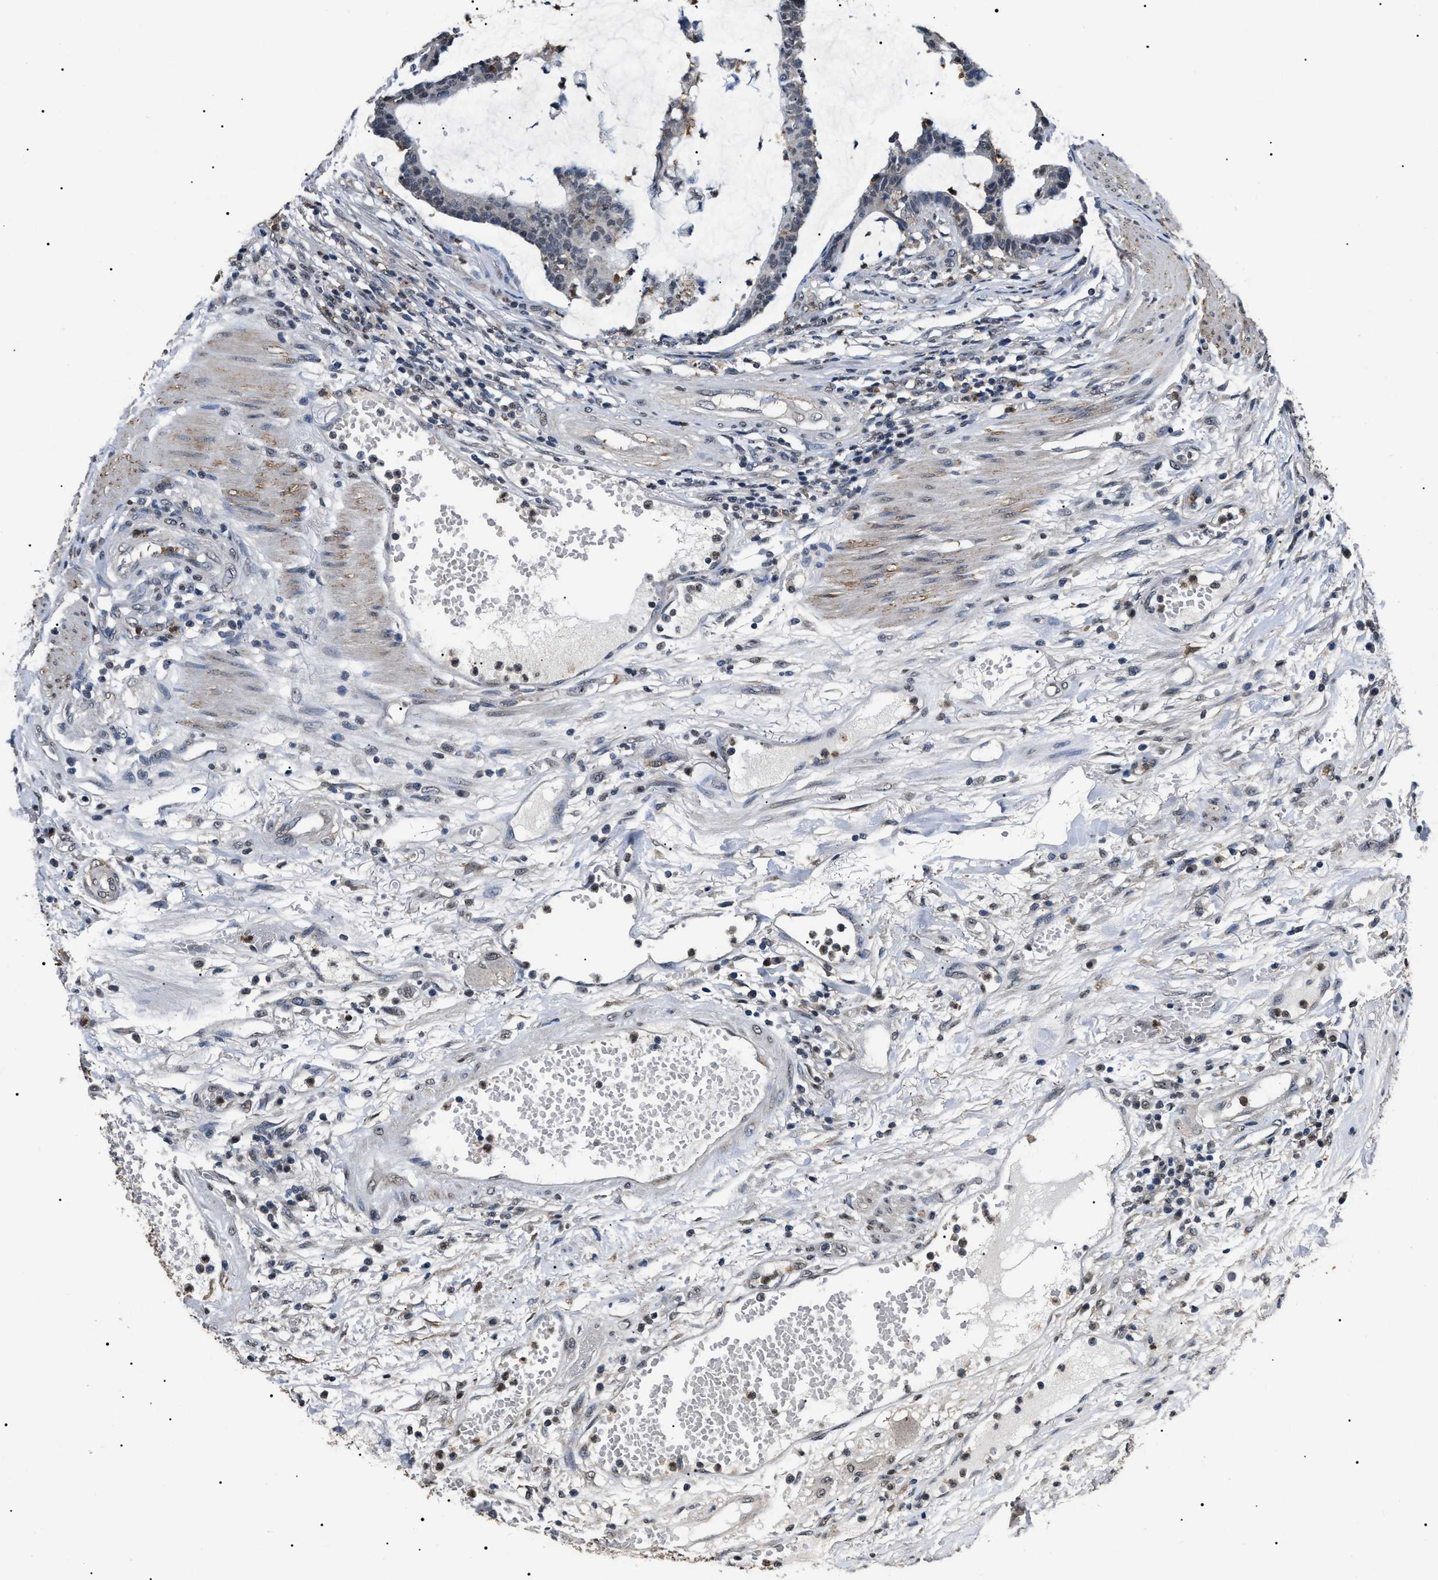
{"staining": {"intensity": "weak", "quantity": "<25%", "location": "nuclear"}, "tissue": "colorectal cancer", "cell_type": "Tumor cells", "image_type": "cancer", "snomed": [{"axis": "morphology", "description": "Adenocarcinoma, NOS"}, {"axis": "topography", "description": "Colon"}], "caption": "This micrograph is of colorectal cancer (adenocarcinoma) stained with IHC to label a protein in brown with the nuclei are counter-stained blue. There is no expression in tumor cells.", "gene": "ANP32E", "patient": {"sex": "female", "age": 84}}